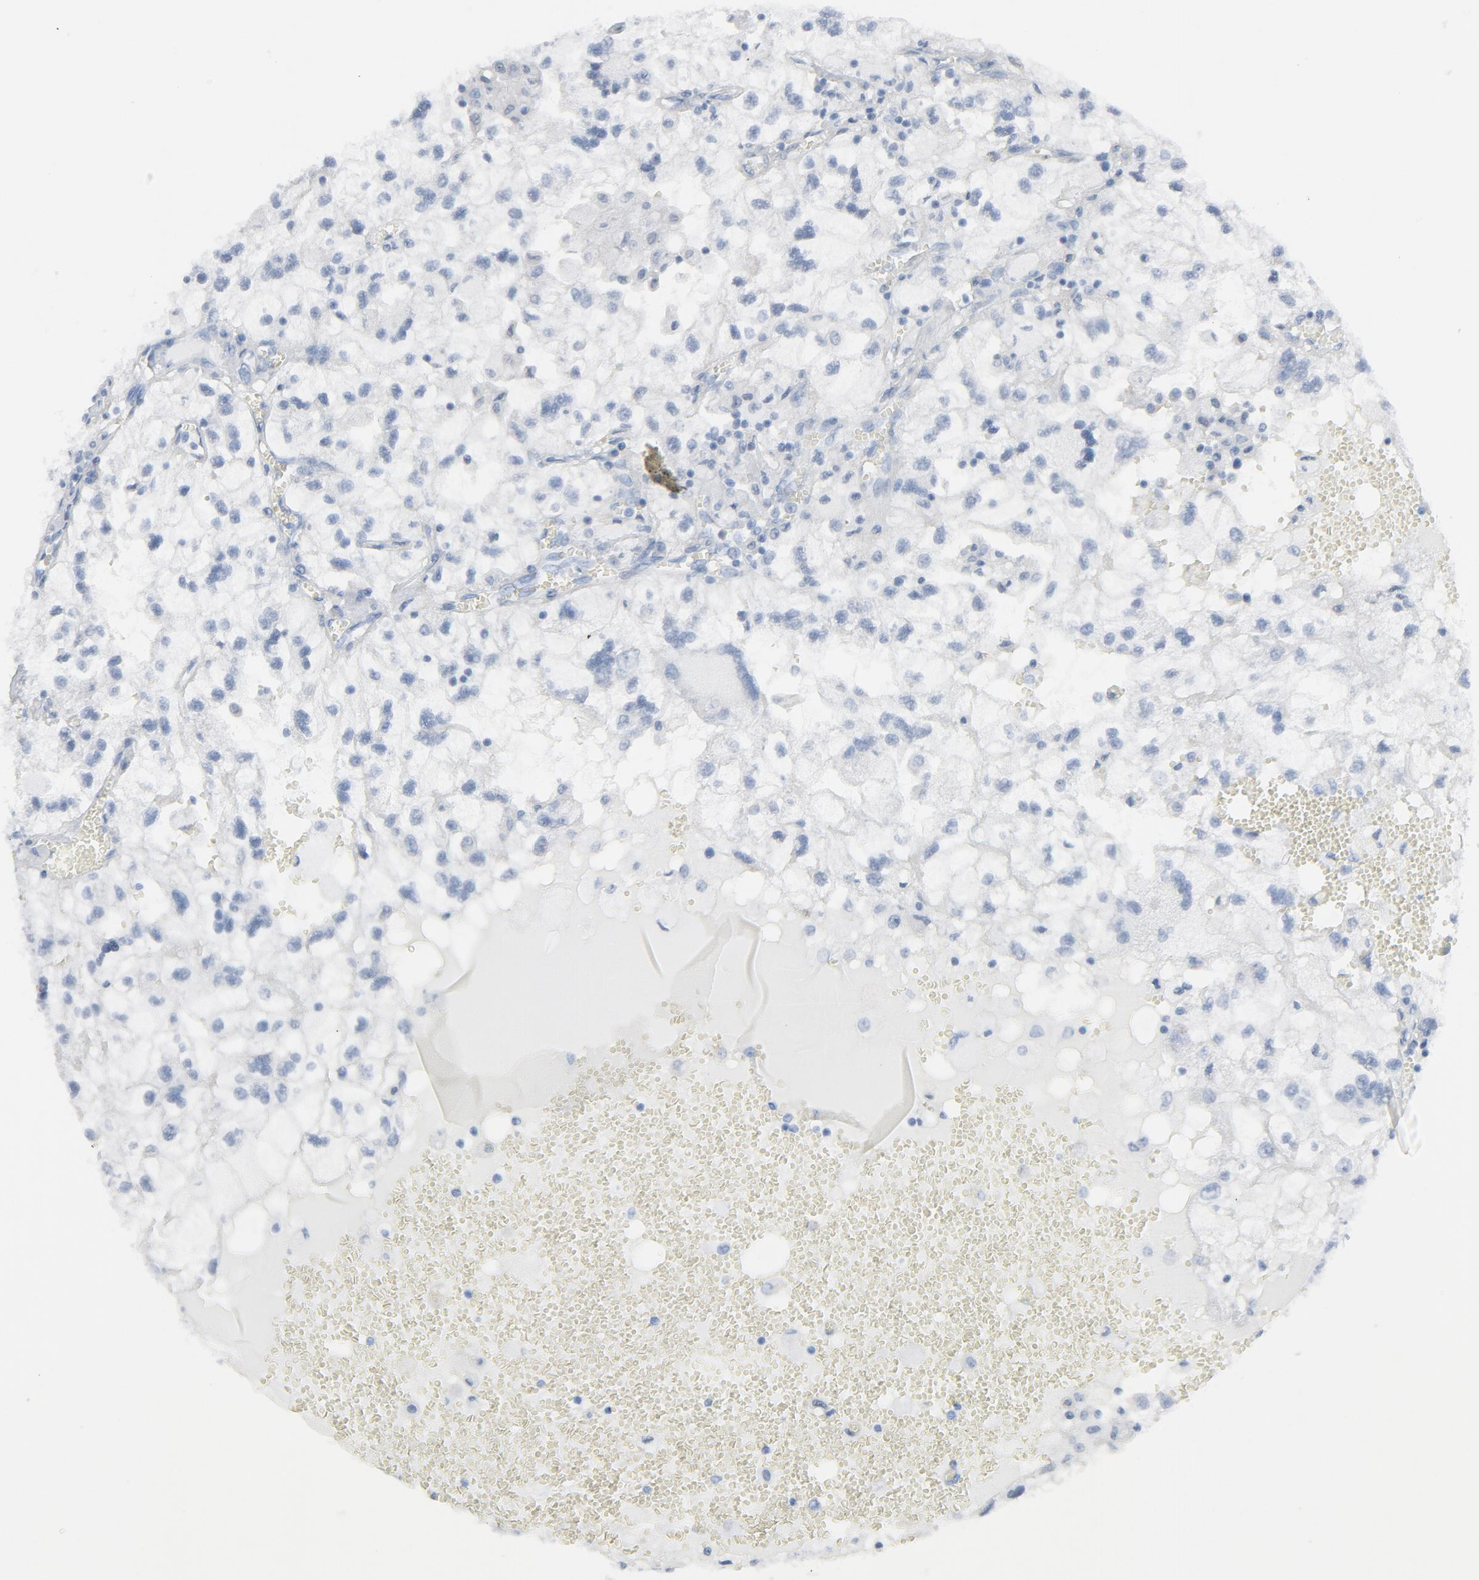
{"staining": {"intensity": "negative", "quantity": "none", "location": "none"}, "tissue": "renal cancer", "cell_type": "Tumor cells", "image_type": "cancer", "snomed": [{"axis": "morphology", "description": "Normal tissue, NOS"}, {"axis": "morphology", "description": "Adenocarcinoma, NOS"}, {"axis": "topography", "description": "Kidney"}], "caption": "This is an IHC histopathology image of renal cancer. There is no staining in tumor cells.", "gene": "MT3", "patient": {"sex": "male", "age": 71}}